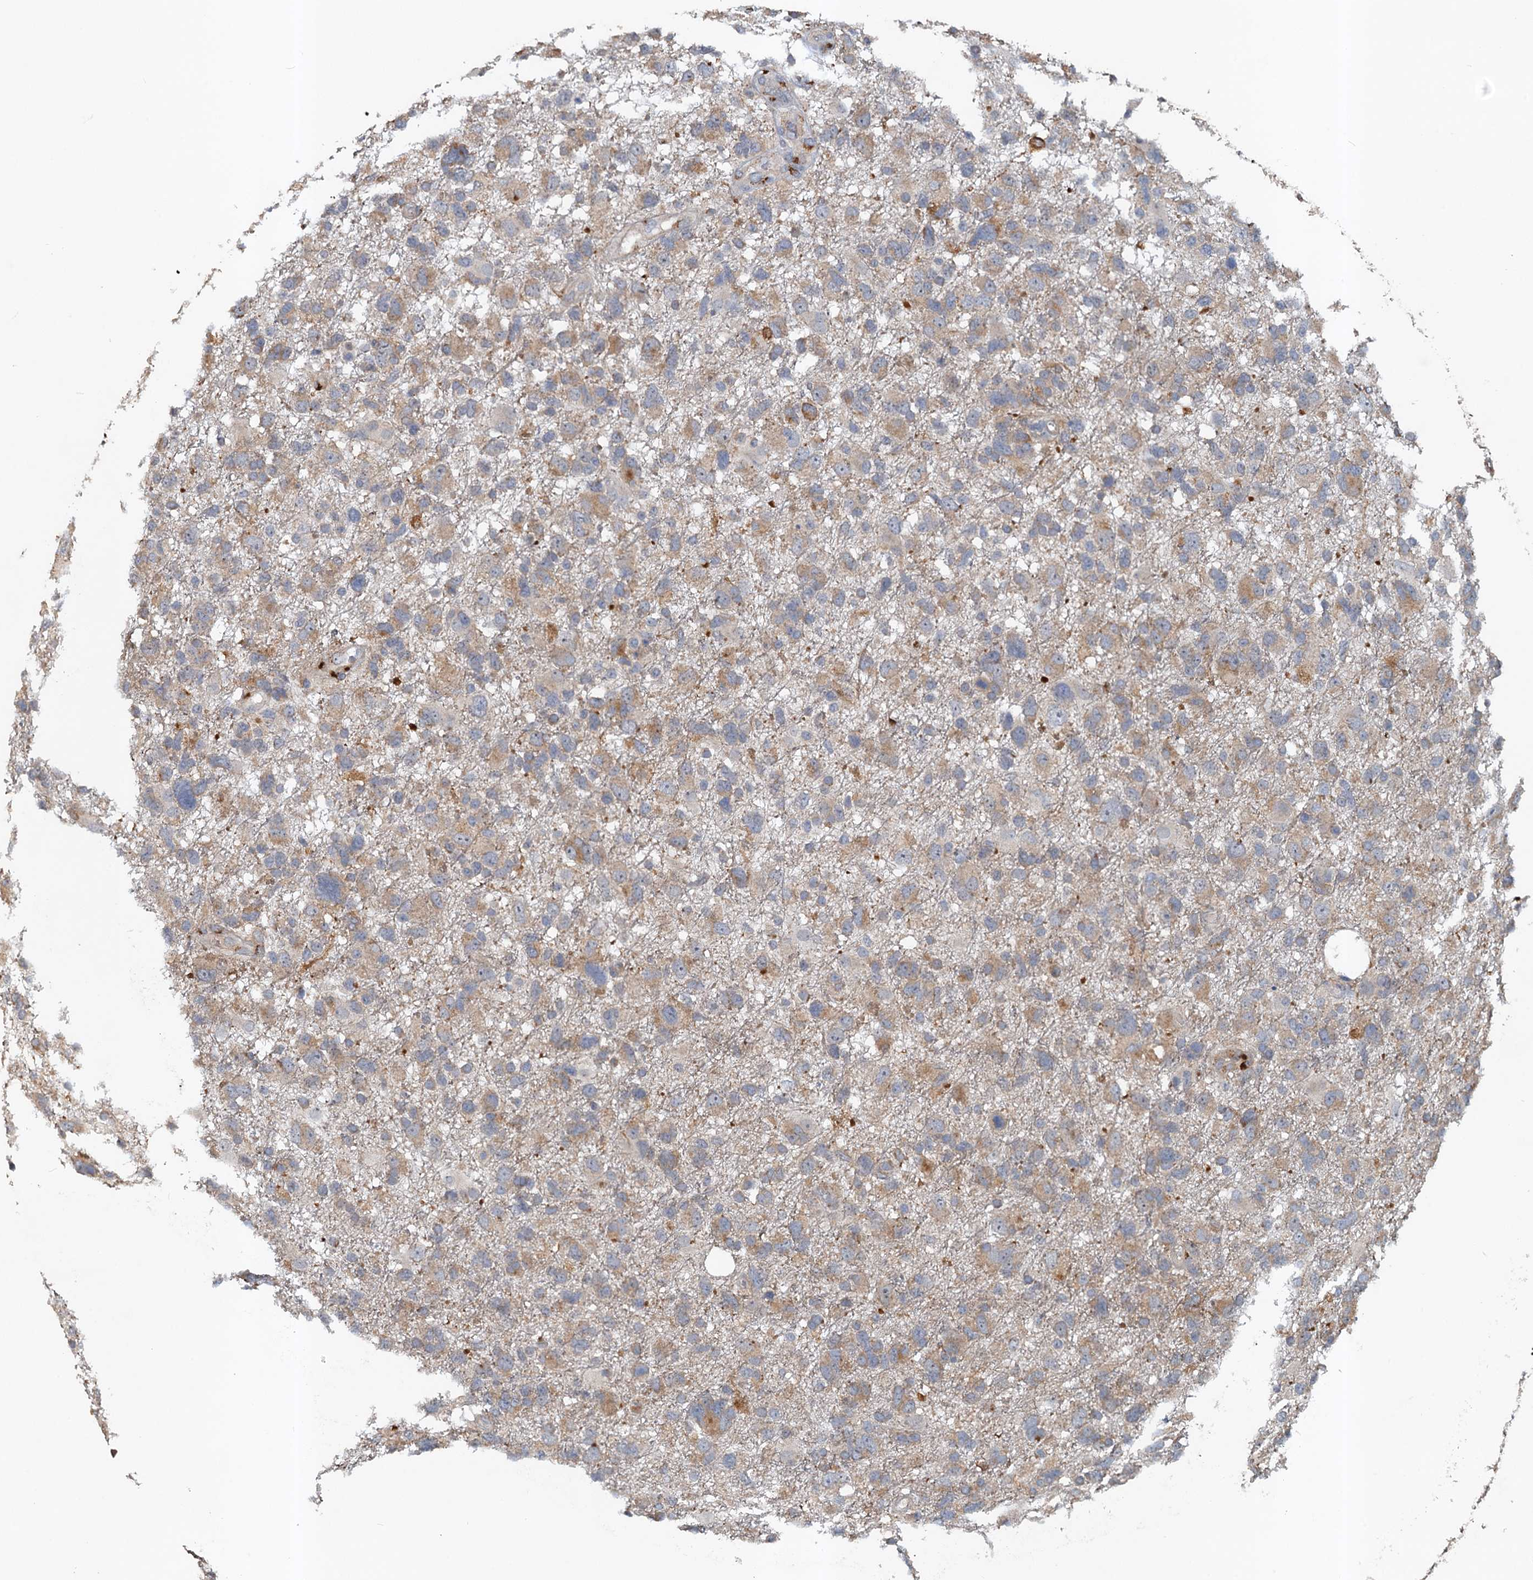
{"staining": {"intensity": "weak", "quantity": "25%-75%", "location": "cytoplasmic/membranous"}, "tissue": "glioma", "cell_type": "Tumor cells", "image_type": "cancer", "snomed": [{"axis": "morphology", "description": "Glioma, malignant, High grade"}, {"axis": "topography", "description": "Brain"}], "caption": "The micrograph displays staining of malignant glioma (high-grade), revealing weak cytoplasmic/membranous protein staining (brown color) within tumor cells. (brown staining indicates protein expression, while blue staining denotes nuclei).", "gene": "NBEA", "patient": {"sex": "male", "age": 61}}